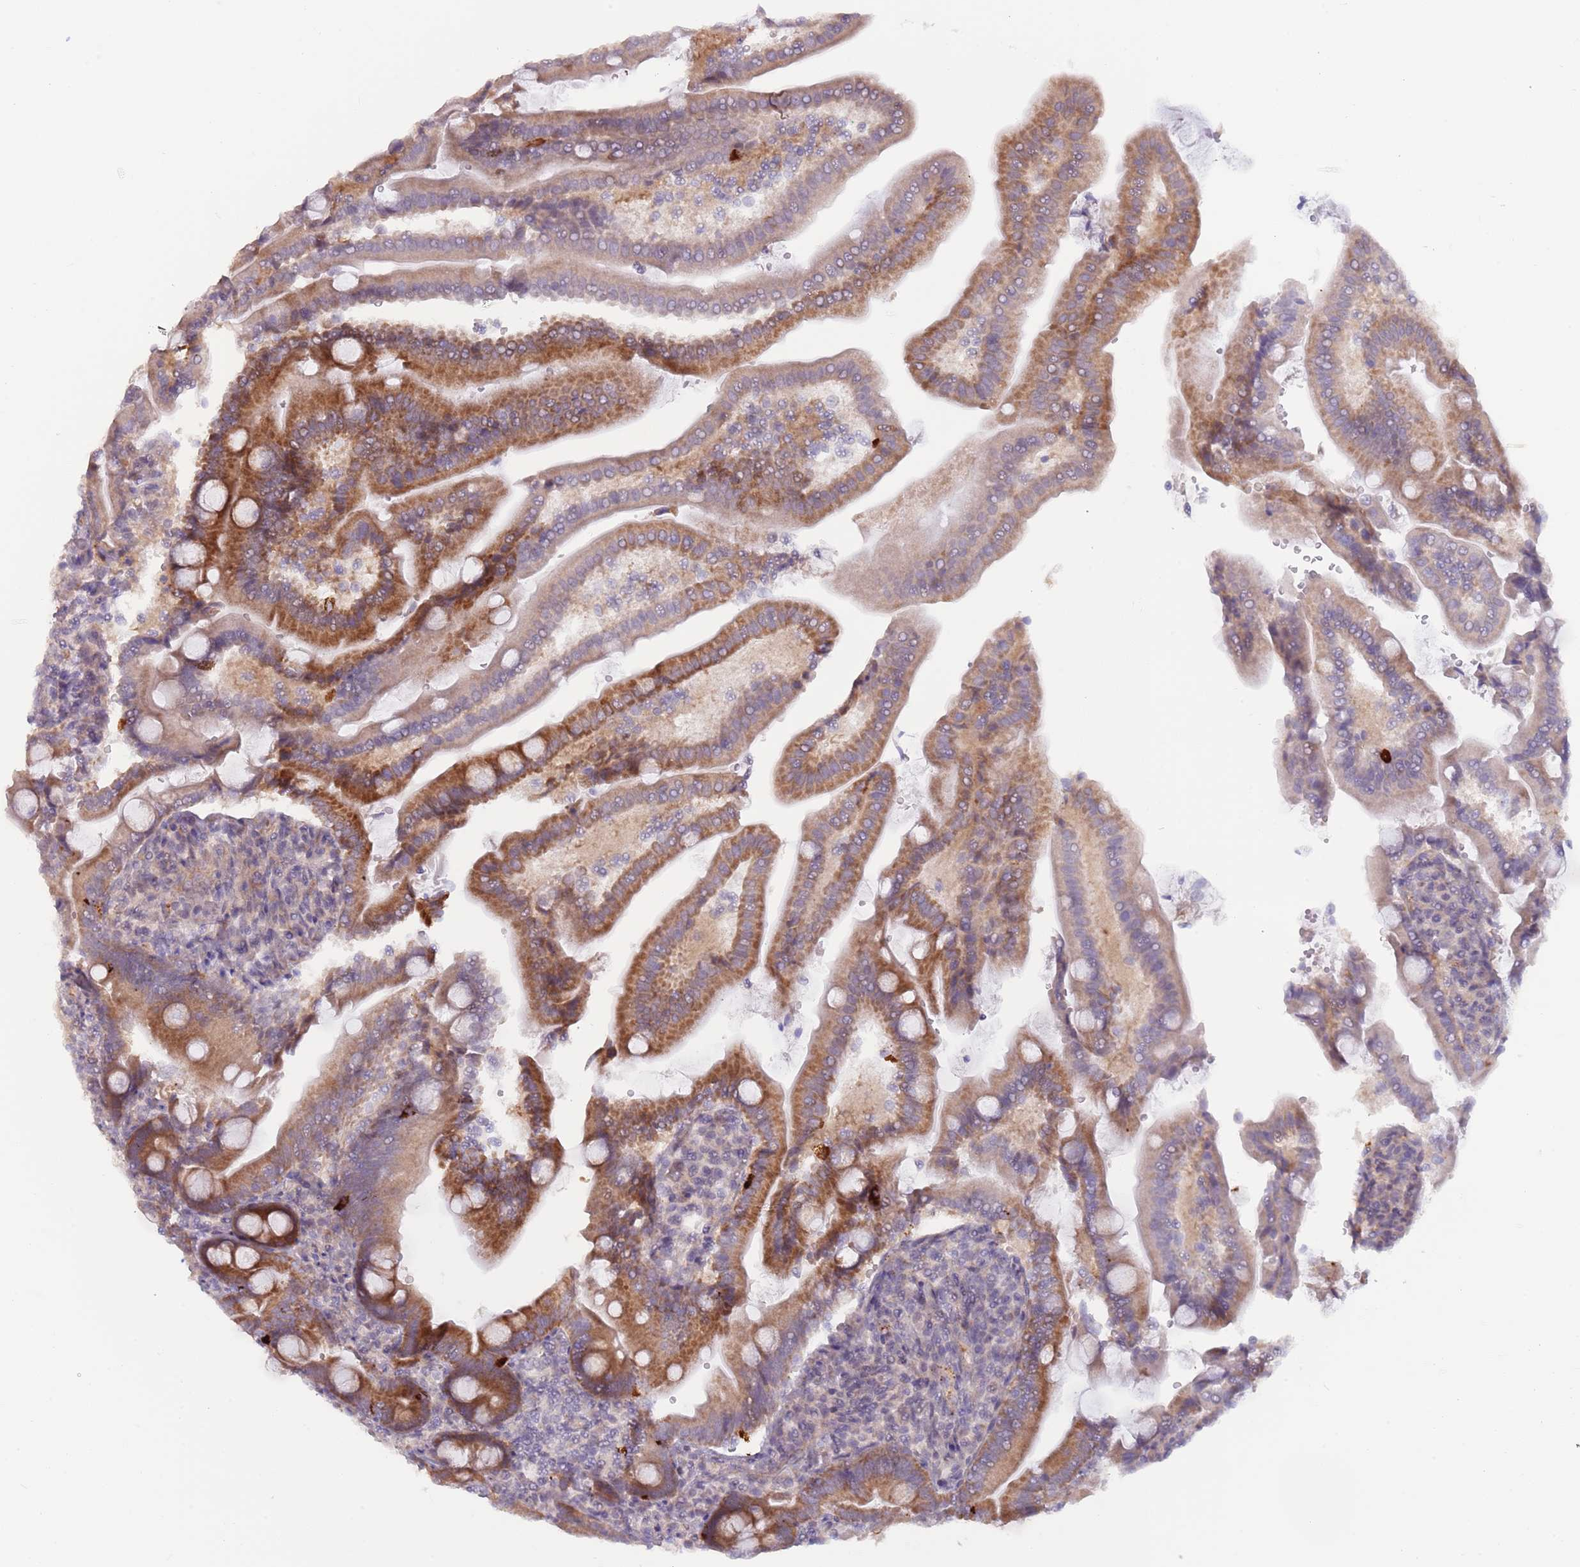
{"staining": {"intensity": "moderate", "quantity": ">75%", "location": "cytoplasmic/membranous"}, "tissue": "duodenum", "cell_type": "Glandular cells", "image_type": "normal", "snomed": [{"axis": "morphology", "description": "Normal tissue, NOS"}, {"axis": "topography", "description": "Duodenum"}], "caption": "Duodenum stained with DAB IHC demonstrates medium levels of moderate cytoplasmic/membranous staining in about >75% of glandular cells.", "gene": "LDHD", "patient": {"sex": "female", "age": 67}}